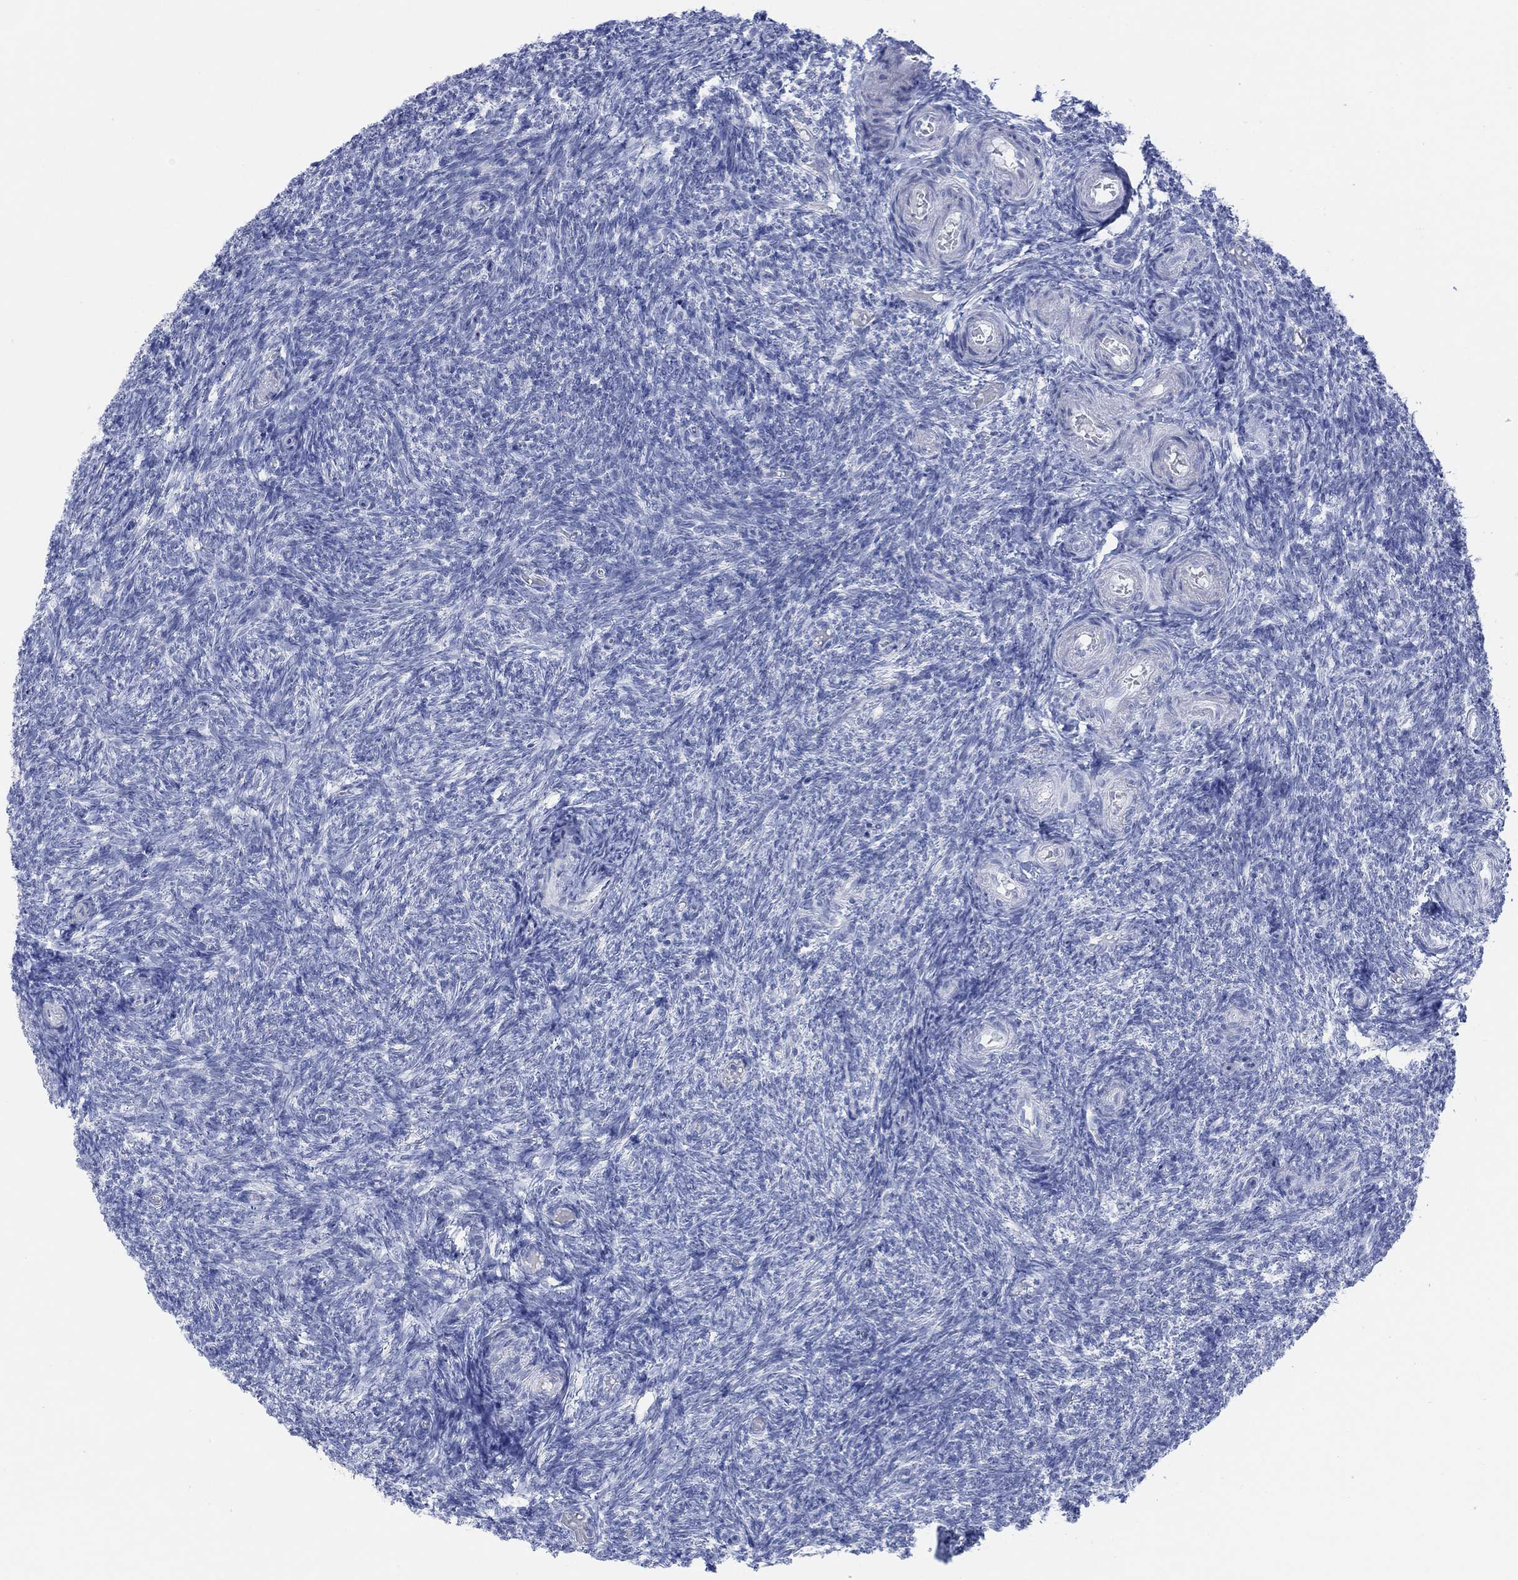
{"staining": {"intensity": "negative", "quantity": "none", "location": "none"}, "tissue": "ovary", "cell_type": "Follicle cells", "image_type": "normal", "snomed": [{"axis": "morphology", "description": "Normal tissue, NOS"}, {"axis": "topography", "description": "Ovary"}], "caption": "This photomicrograph is of benign ovary stained with IHC to label a protein in brown with the nuclei are counter-stained blue. There is no staining in follicle cells.", "gene": "AK8", "patient": {"sex": "female", "age": 39}}